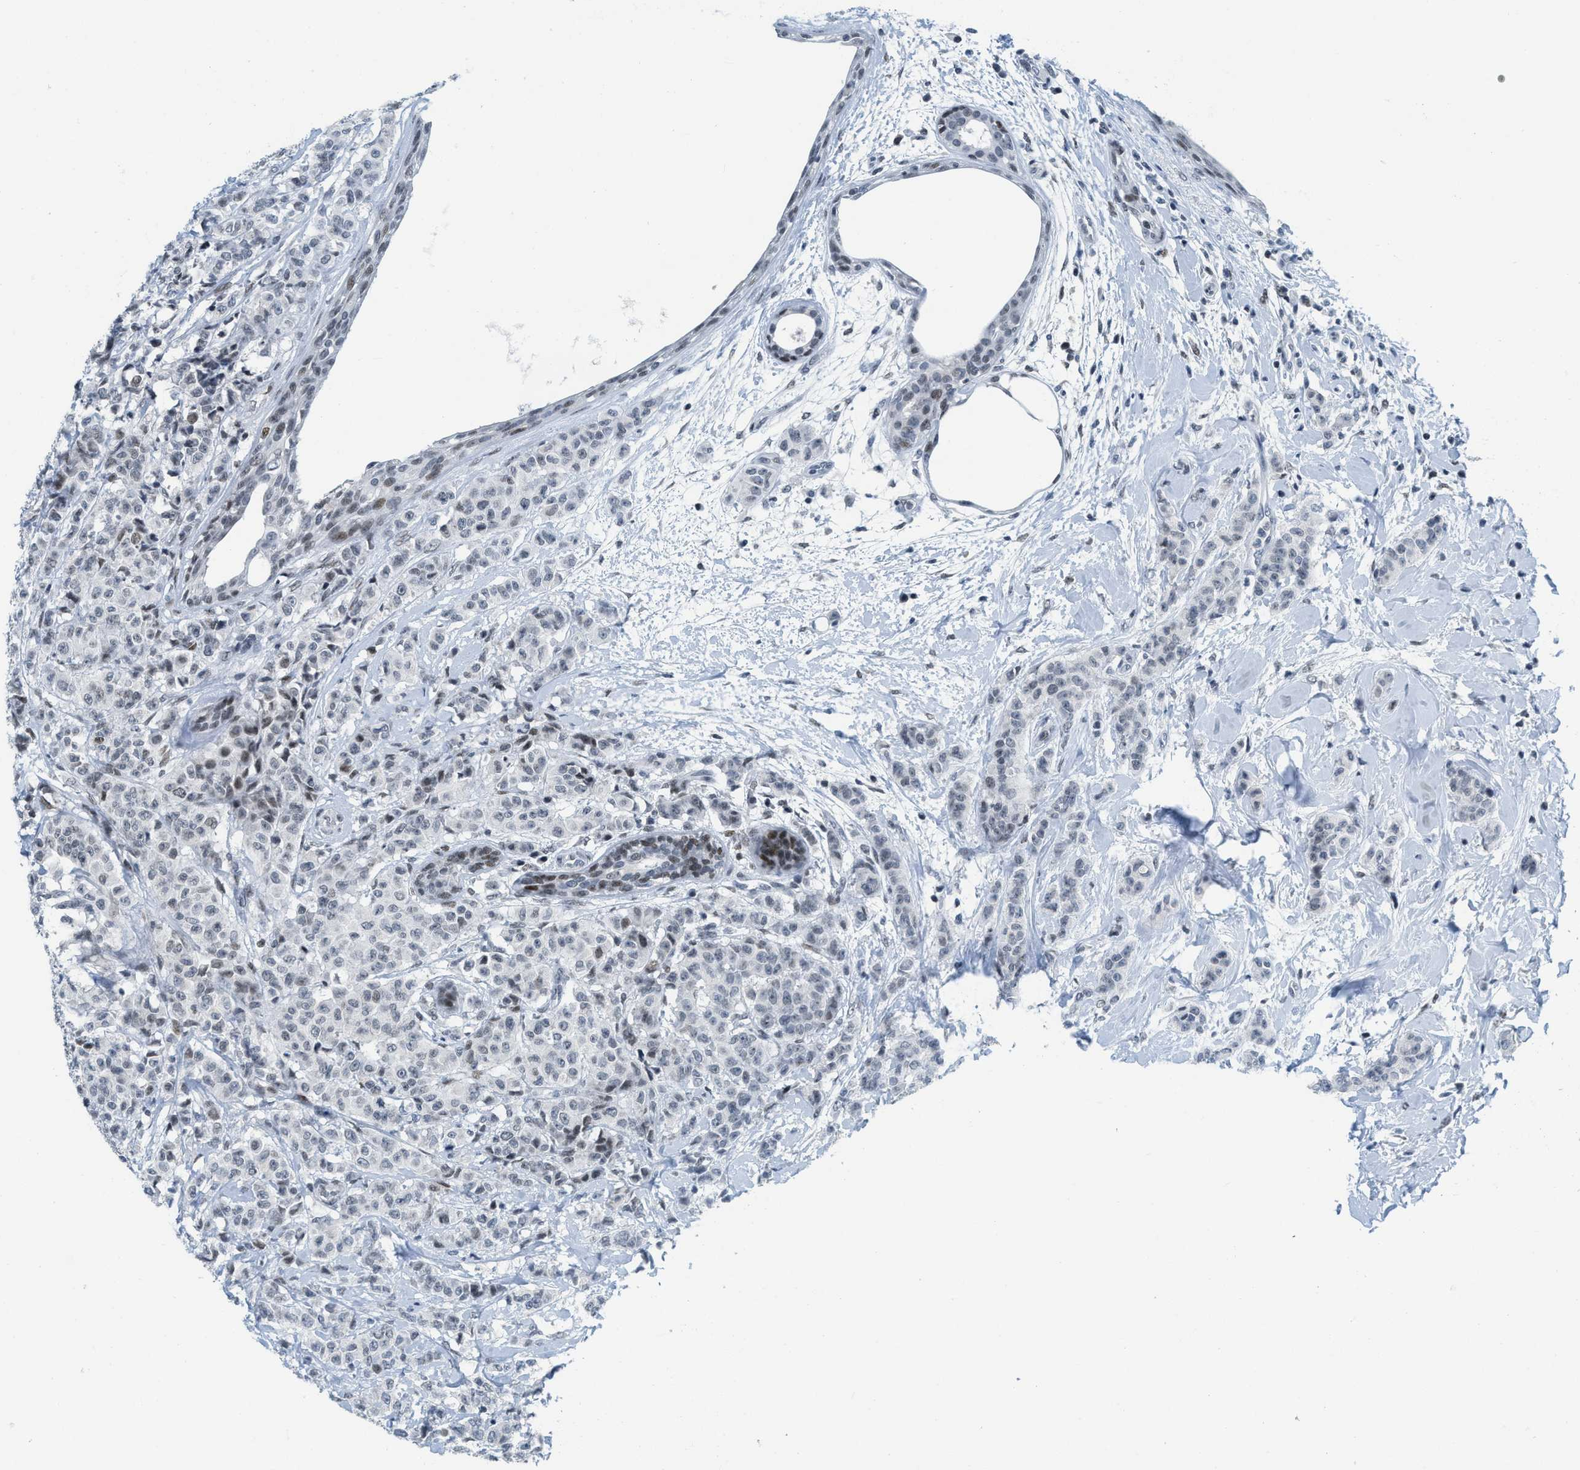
{"staining": {"intensity": "weak", "quantity": "<25%", "location": "nuclear"}, "tissue": "breast cancer", "cell_type": "Tumor cells", "image_type": "cancer", "snomed": [{"axis": "morphology", "description": "Normal tissue, NOS"}, {"axis": "morphology", "description": "Duct carcinoma"}, {"axis": "topography", "description": "Breast"}], "caption": "A high-resolution photomicrograph shows IHC staining of breast cancer (infiltrating ductal carcinoma), which demonstrates no significant positivity in tumor cells.", "gene": "PBX1", "patient": {"sex": "female", "age": 40}}